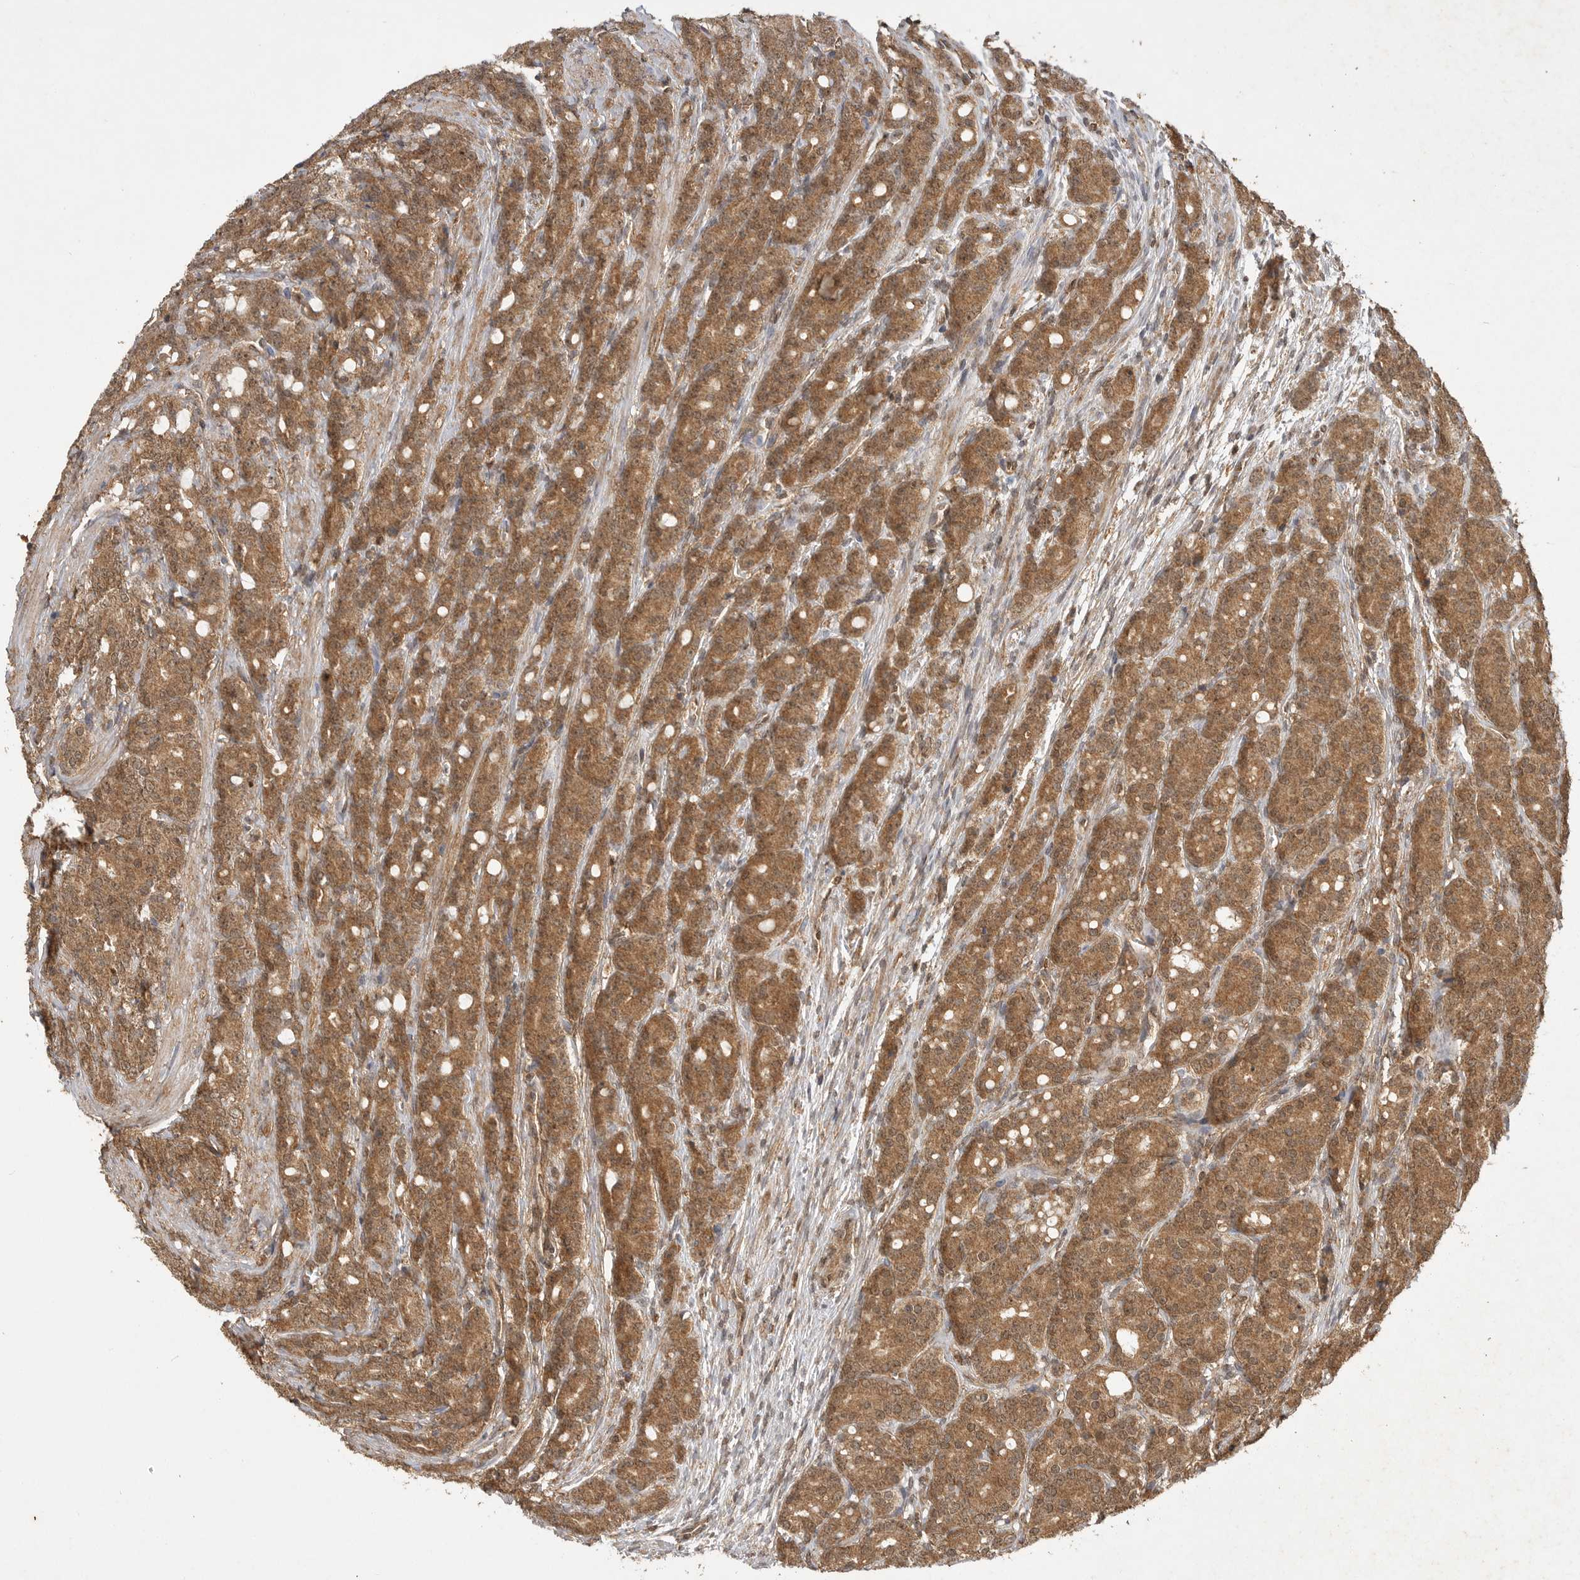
{"staining": {"intensity": "moderate", "quantity": ">75%", "location": "cytoplasmic/membranous"}, "tissue": "prostate cancer", "cell_type": "Tumor cells", "image_type": "cancer", "snomed": [{"axis": "morphology", "description": "Adenocarcinoma, High grade"}, {"axis": "topography", "description": "Prostate"}], "caption": "Immunohistochemical staining of human prostate adenocarcinoma (high-grade) displays moderate cytoplasmic/membranous protein expression in about >75% of tumor cells.", "gene": "ICOSLG", "patient": {"sex": "male", "age": 62}}